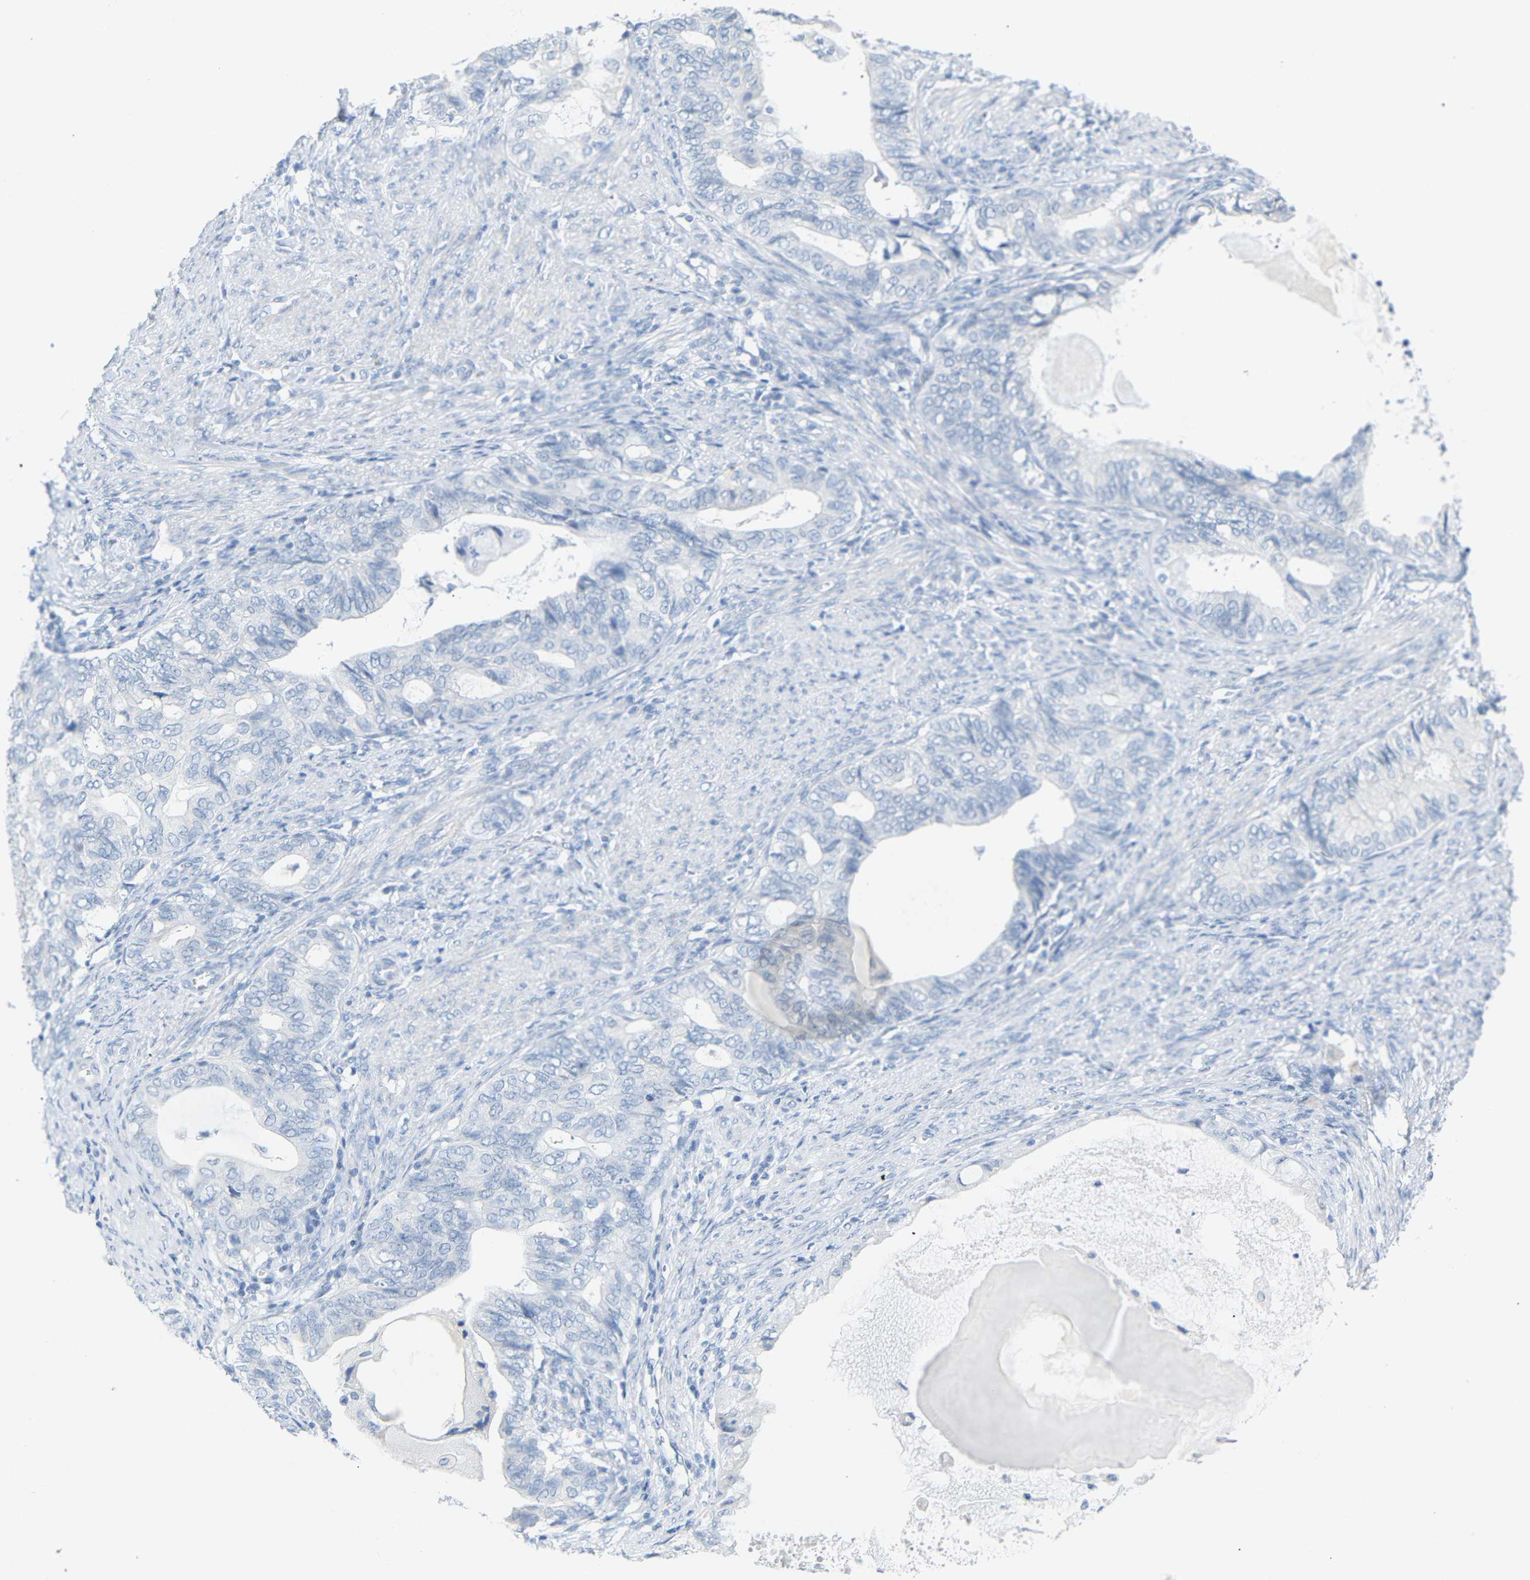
{"staining": {"intensity": "negative", "quantity": "none", "location": "none"}, "tissue": "endometrial cancer", "cell_type": "Tumor cells", "image_type": "cancer", "snomed": [{"axis": "morphology", "description": "Adenocarcinoma, NOS"}, {"axis": "topography", "description": "Endometrium"}], "caption": "Immunohistochemistry (IHC) photomicrograph of human endometrial adenocarcinoma stained for a protein (brown), which shows no positivity in tumor cells.", "gene": "OPN1SW", "patient": {"sex": "female", "age": 86}}